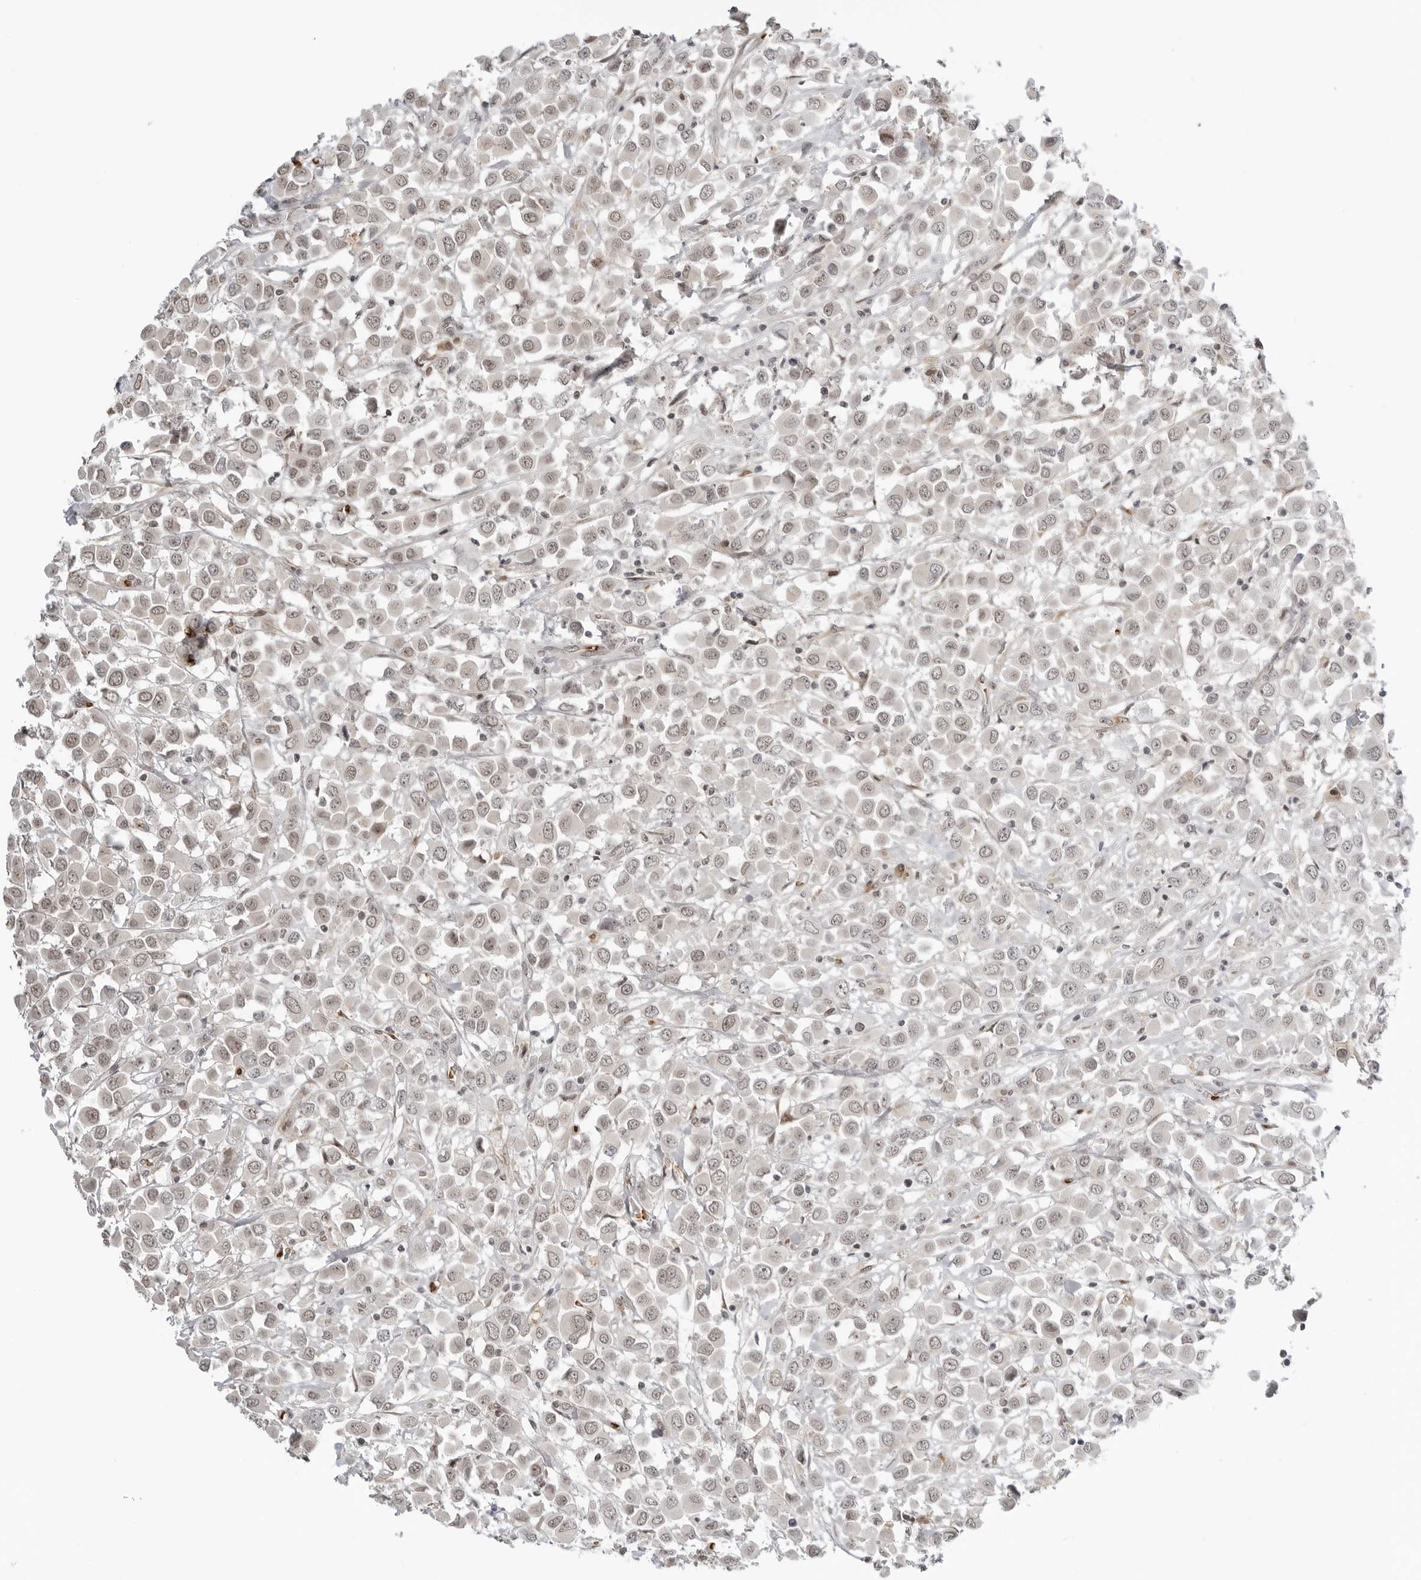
{"staining": {"intensity": "weak", "quantity": ">75%", "location": "nuclear"}, "tissue": "breast cancer", "cell_type": "Tumor cells", "image_type": "cancer", "snomed": [{"axis": "morphology", "description": "Duct carcinoma"}, {"axis": "topography", "description": "Breast"}], "caption": "IHC photomicrograph of human infiltrating ductal carcinoma (breast) stained for a protein (brown), which reveals low levels of weak nuclear positivity in approximately >75% of tumor cells.", "gene": "SUGCT", "patient": {"sex": "female", "age": 61}}